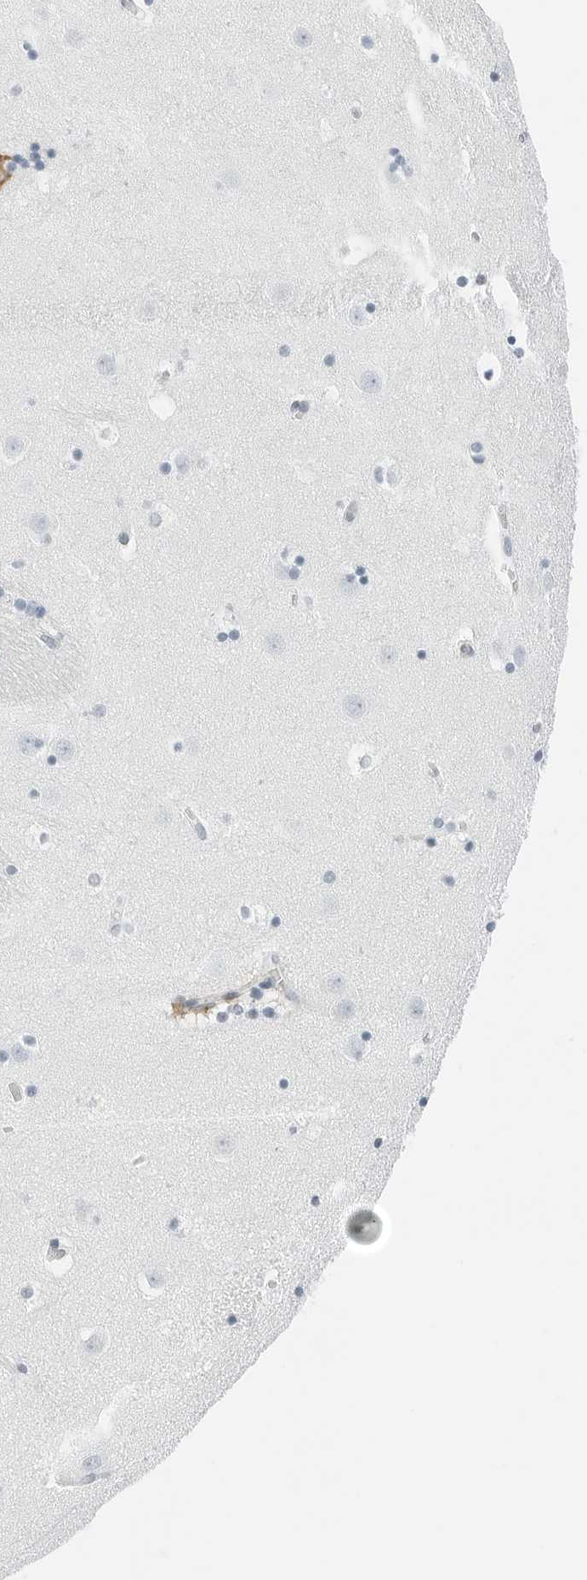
{"staining": {"intensity": "negative", "quantity": "none", "location": "none"}, "tissue": "caudate", "cell_type": "Glial cells", "image_type": "normal", "snomed": [{"axis": "morphology", "description": "Normal tissue, NOS"}, {"axis": "topography", "description": "Lateral ventricle wall"}], "caption": "IHC histopathology image of benign caudate: human caudate stained with DAB exhibits no significant protein positivity in glial cells.", "gene": "P4HA2", "patient": {"sex": "male", "age": 45}}